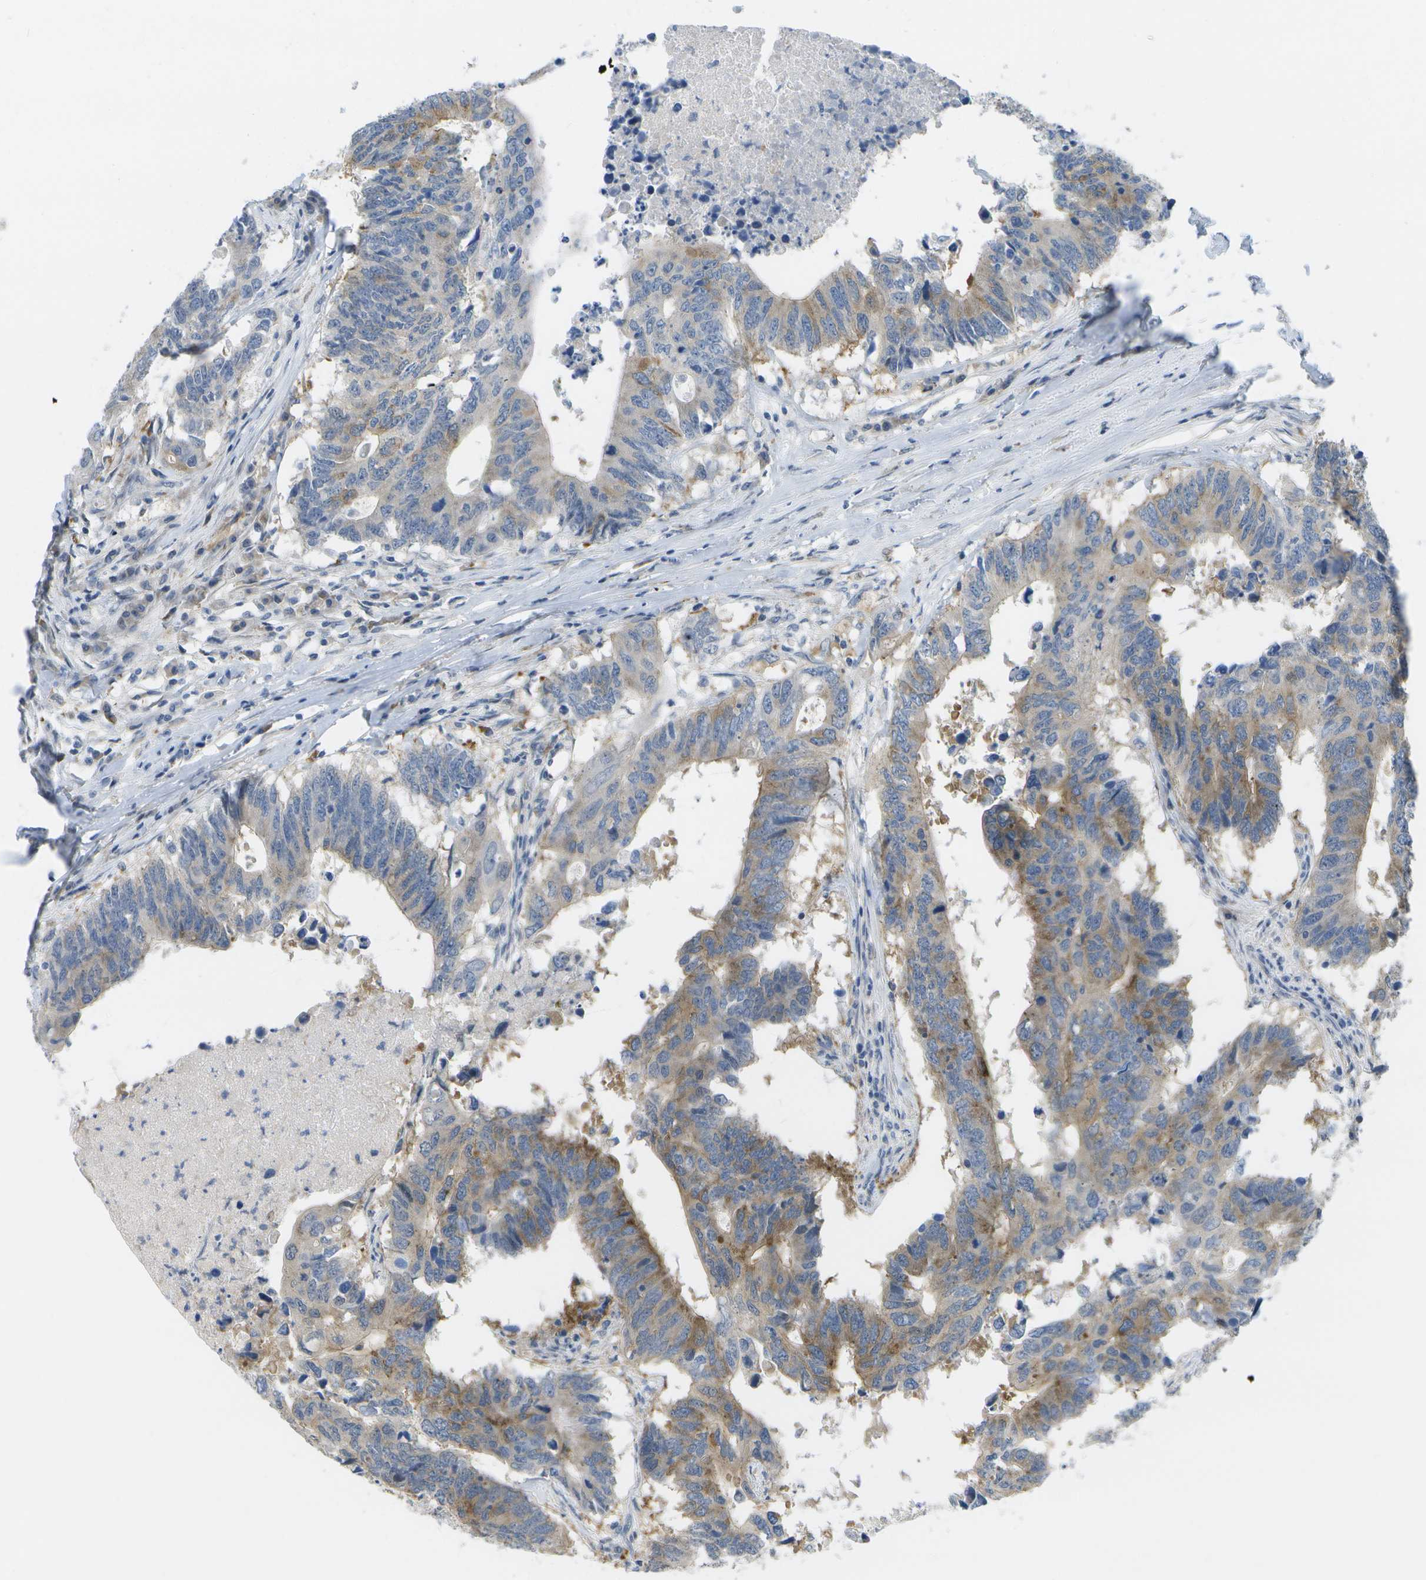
{"staining": {"intensity": "strong", "quantity": ">75%", "location": "cytoplasmic/membranous"}, "tissue": "colorectal cancer", "cell_type": "Tumor cells", "image_type": "cancer", "snomed": [{"axis": "morphology", "description": "Adenocarcinoma, NOS"}, {"axis": "topography", "description": "Colon"}], "caption": "A high-resolution micrograph shows immunohistochemistry staining of adenocarcinoma (colorectal), which shows strong cytoplasmic/membranous staining in about >75% of tumor cells.", "gene": "MARCHF8", "patient": {"sex": "male", "age": 71}}